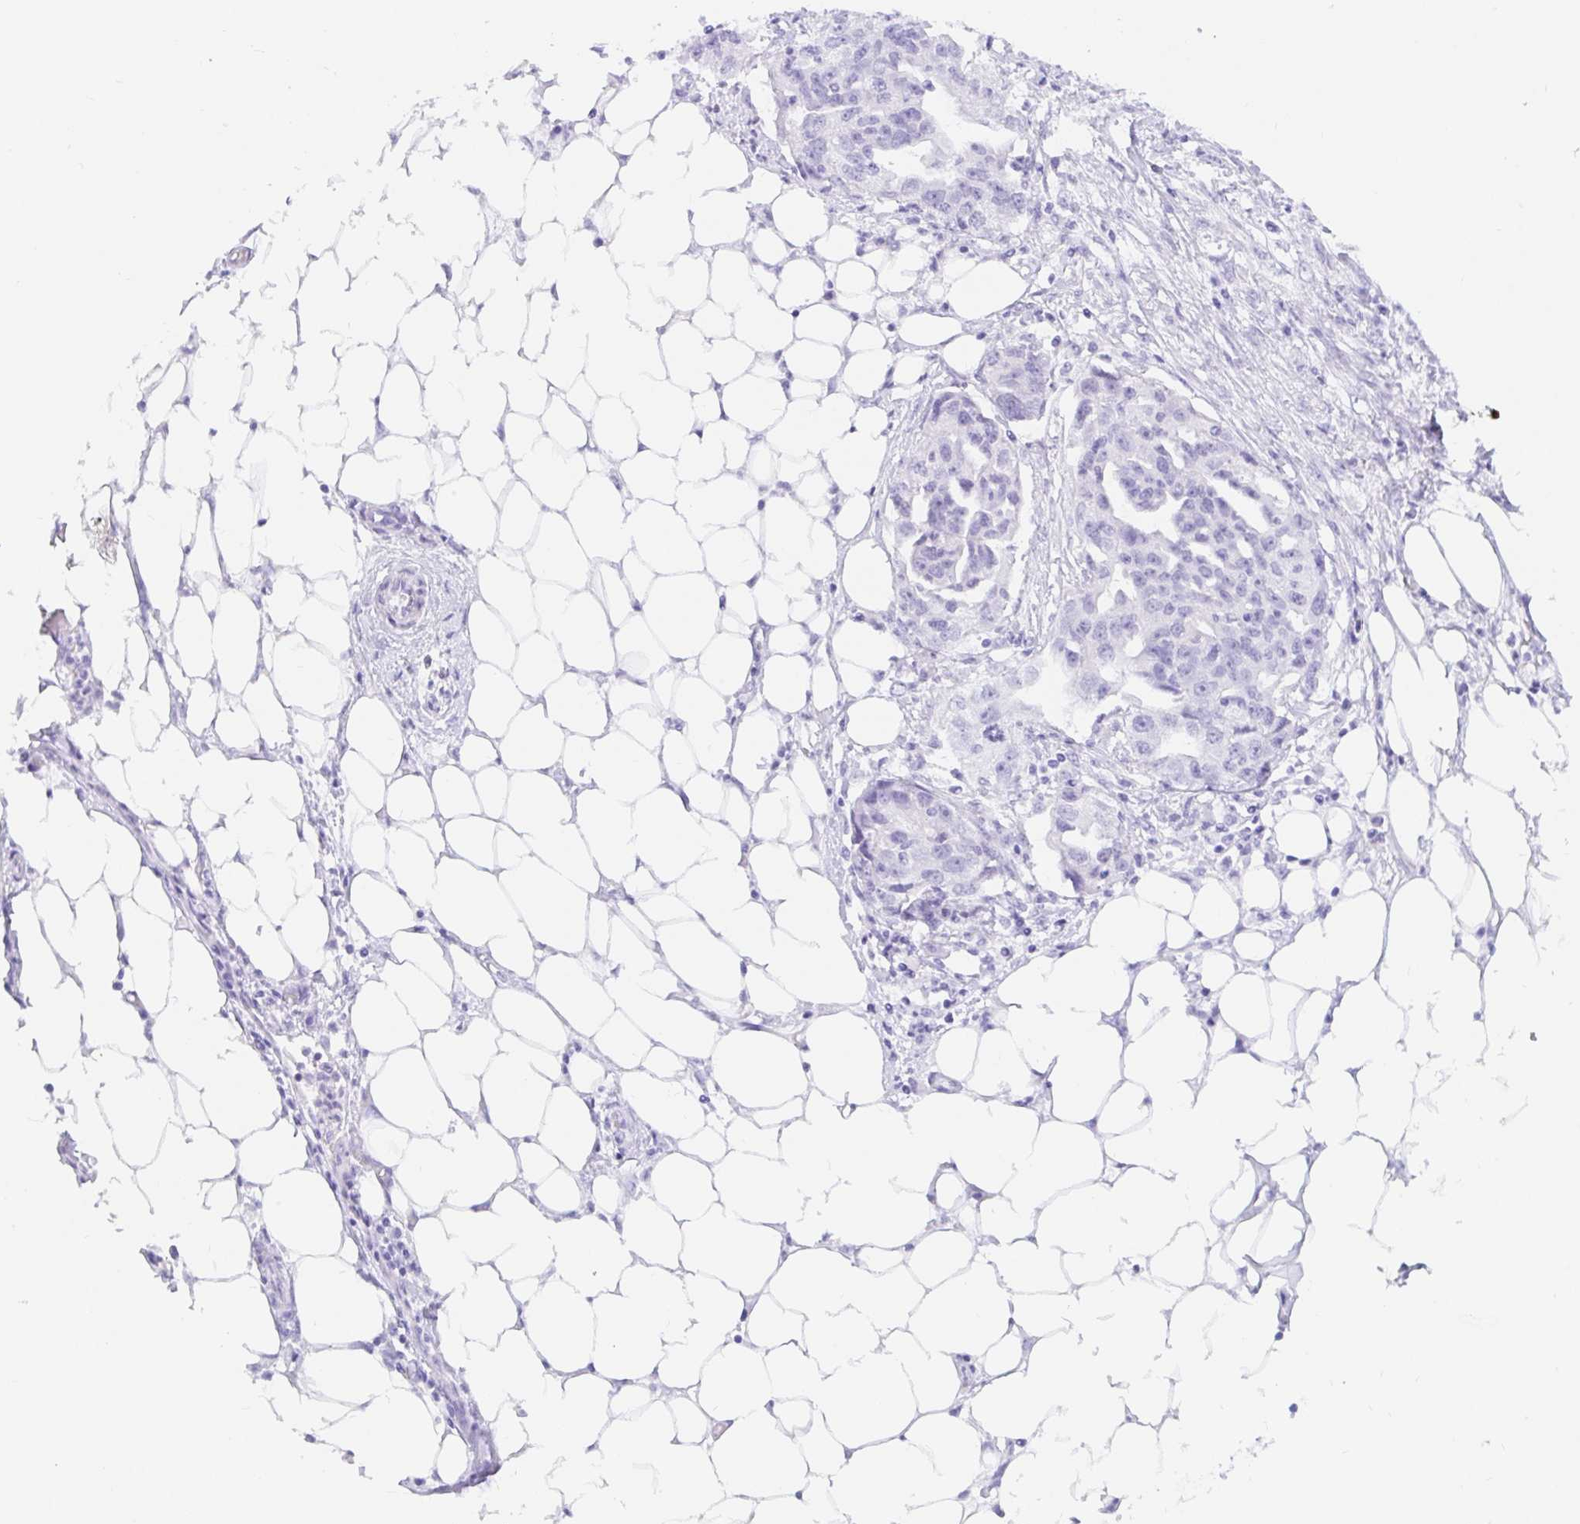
{"staining": {"intensity": "negative", "quantity": "none", "location": "none"}, "tissue": "ovarian cancer", "cell_type": "Tumor cells", "image_type": "cancer", "snomed": [{"axis": "morphology", "description": "Carcinoma, endometroid"}, {"axis": "morphology", "description": "Cystadenocarcinoma, serous, NOS"}, {"axis": "topography", "description": "Ovary"}], "caption": "This is an immunohistochemistry (IHC) histopathology image of ovarian cancer. There is no positivity in tumor cells.", "gene": "OR6T1", "patient": {"sex": "female", "age": 45}}